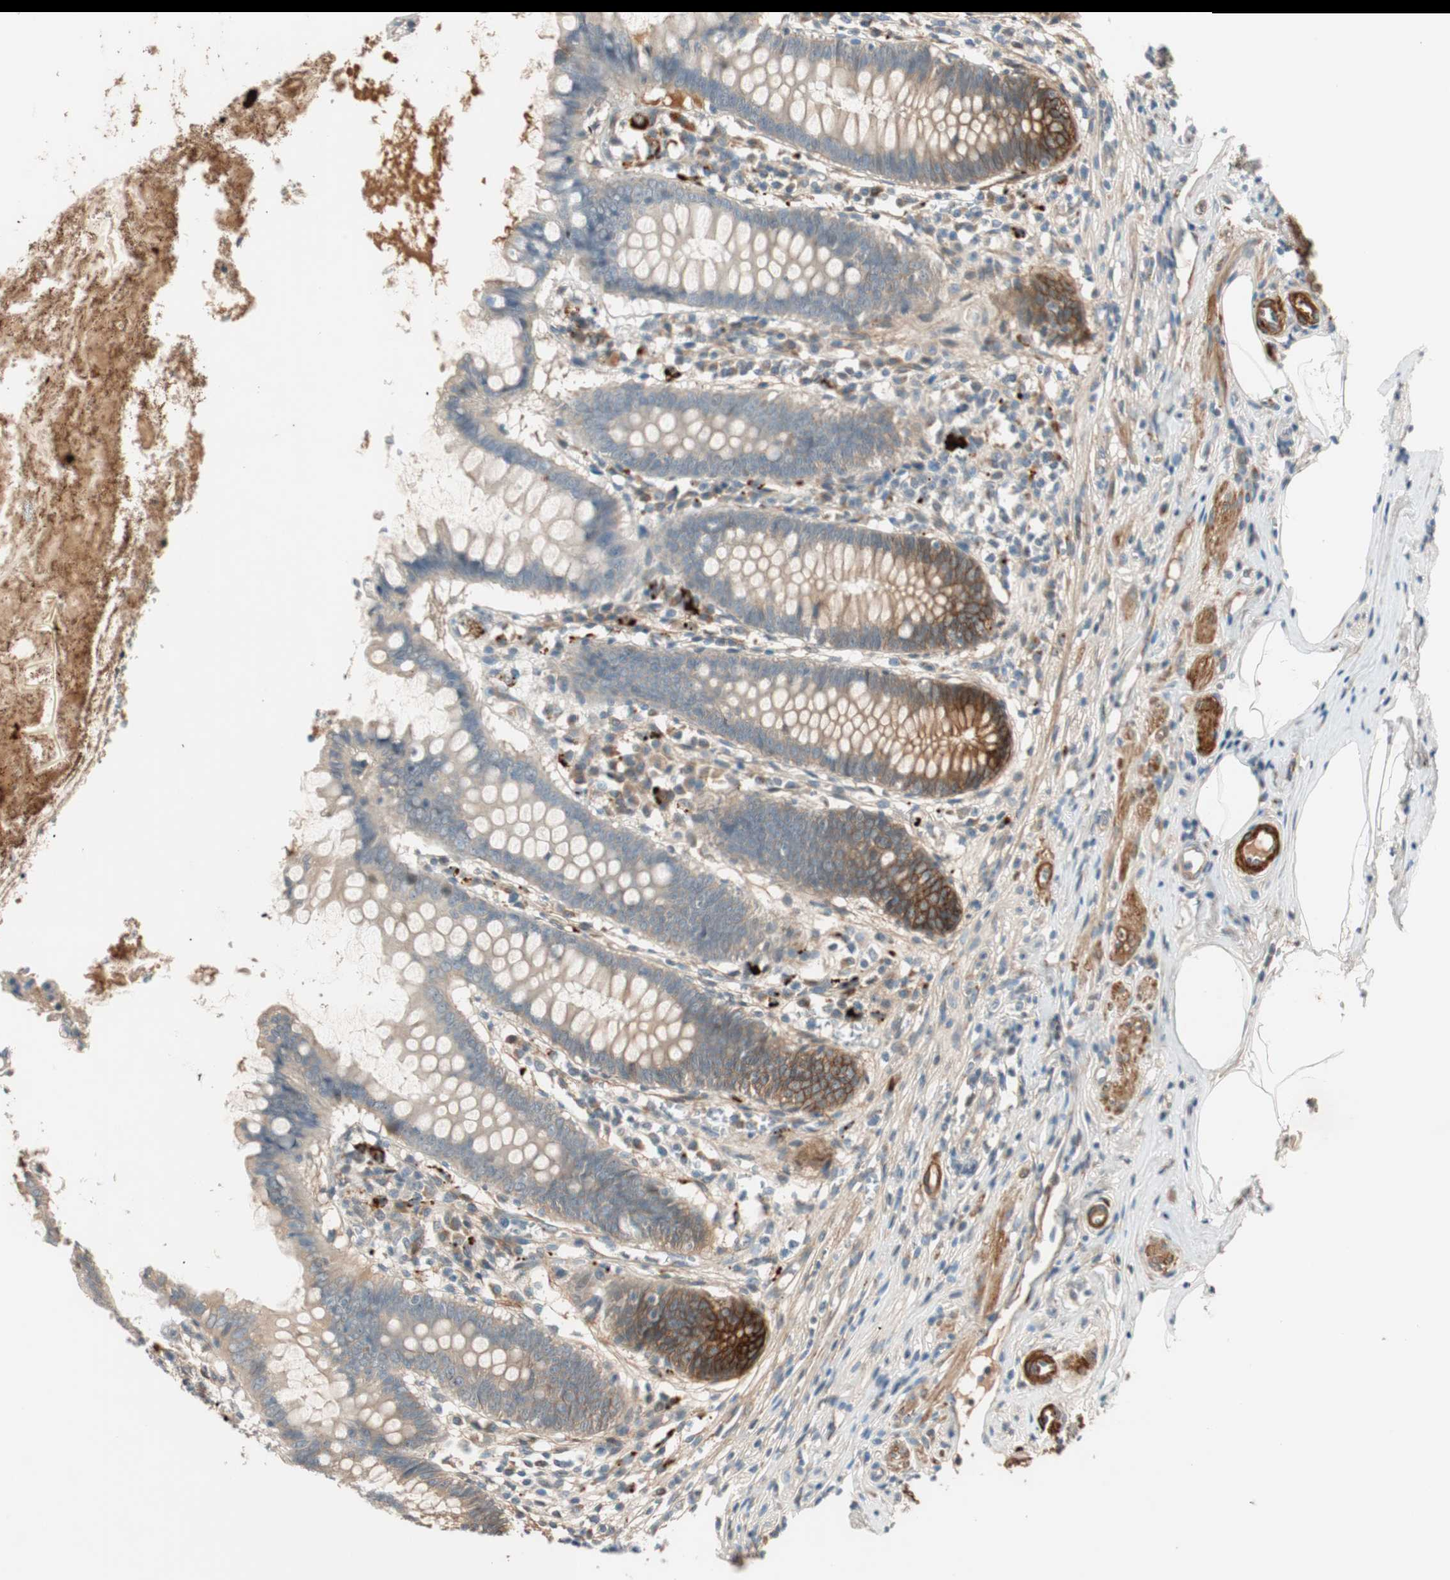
{"staining": {"intensity": "strong", "quantity": "<25%", "location": "cytoplasmic/membranous"}, "tissue": "appendix", "cell_type": "Glandular cells", "image_type": "normal", "snomed": [{"axis": "morphology", "description": "Normal tissue, NOS"}, {"axis": "topography", "description": "Appendix"}], "caption": "Protein expression analysis of benign human appendix reveals strong cytoplasmic/membranous expression in about <25% of glandular cells.", "gene": "EPHA6", "patient": {"sex": "female", "age": 50}}